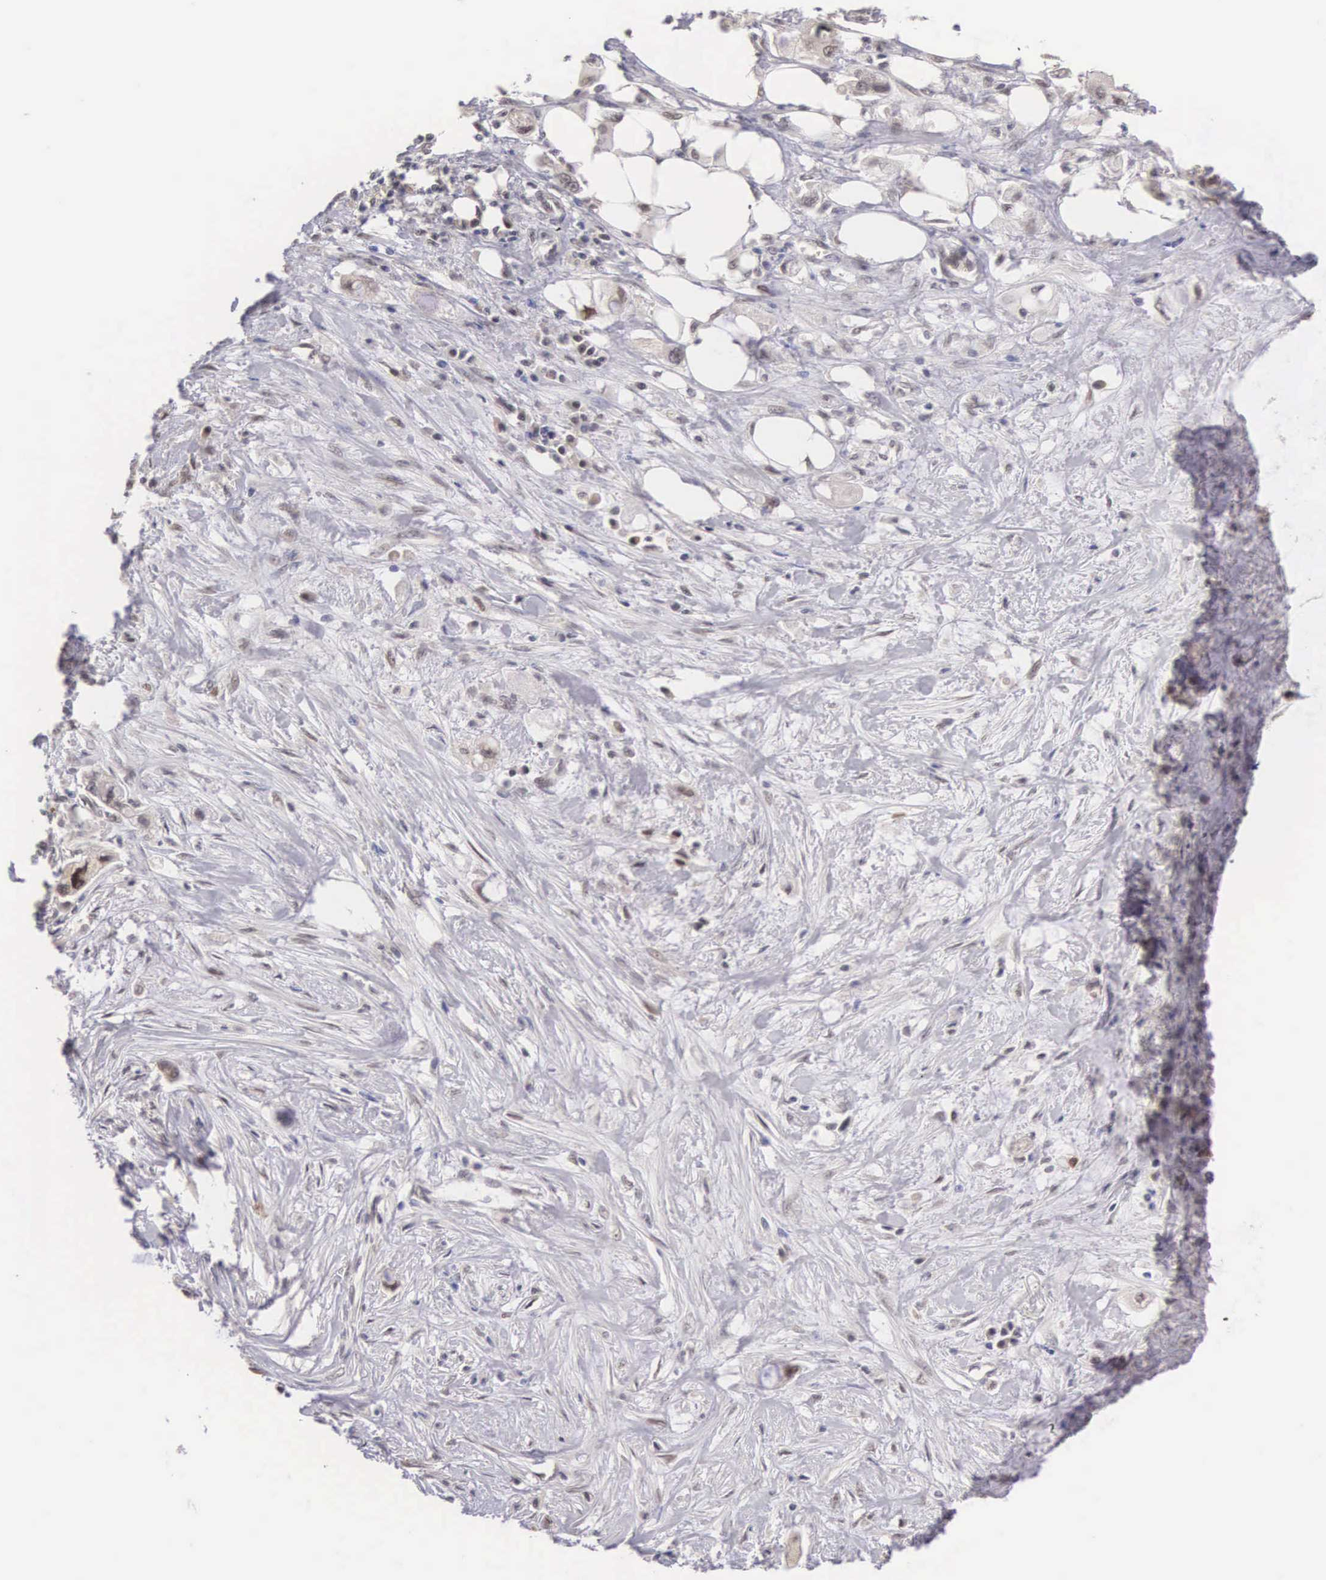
{"staining": {"intensity": "weak", "quantity": "<25%", "location": "nuclear"}, "tissue": "pancreatic cancer", "cell_type": "Tumor cells", "image_type": "cancer", "snomed": [{"axis": "morphology", "description": "Adenocarcinoma, NOS"}, {"axis": "topography", "description": "Pancreas"}, {"axis": "topography", "description": "Stomach, upper"}], "caption": "Tumor cells show no significant staining in adenocarcinoma (pancreatic).", "gene": "HMGXB4", "patient": {"sex": "male", "age": 77}}